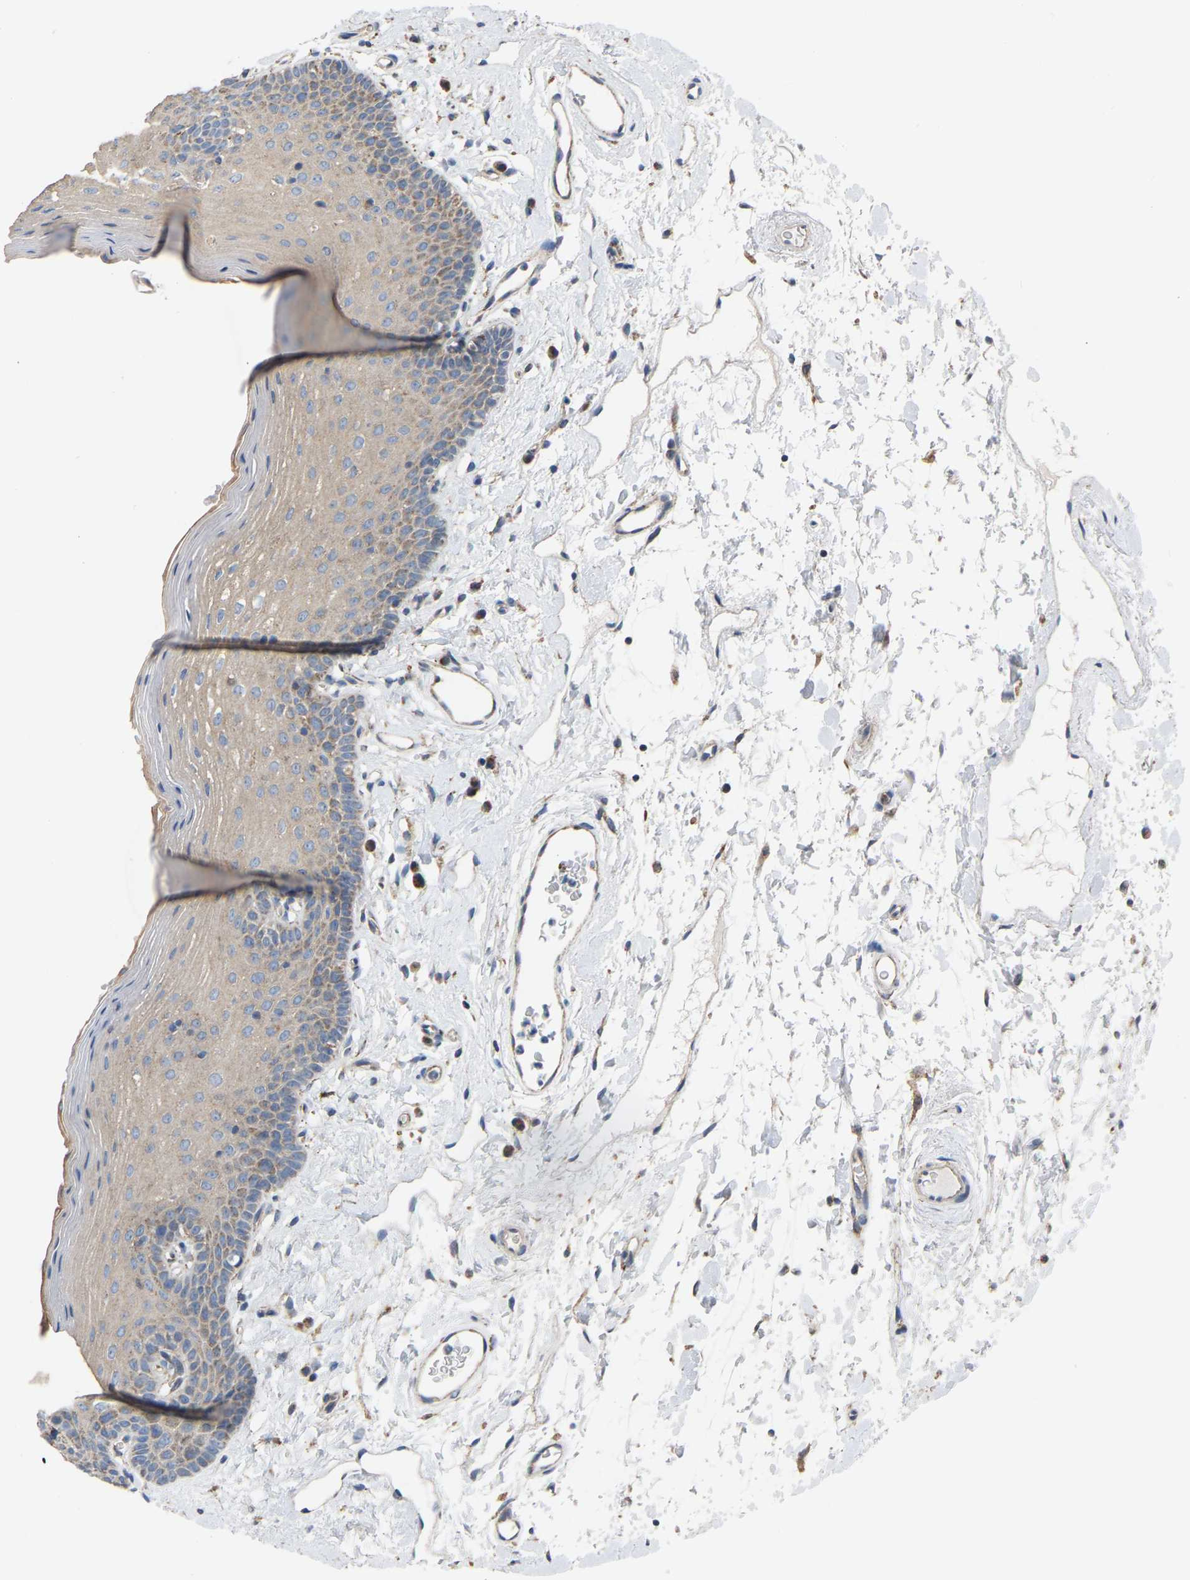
{"staining": {"intensity": "moderate", "quantity": ">75%", "location": "cytoplasmic/membranous"}, "tissue": "oral mucosa", "cell_type": "Squamous epithelial cells", "image_type": "normal", "snomed": [{"axis": "morphology", "description": "Normal tissue, NOS"}, {"axis": "topography", "description": "Oral tissue"}], "caption": "A brown stain highlights moderate cytoplasmic/membranous positivity of a protein in squamous epithelial cells of normal oral mucosa. Using DAB (3,3'-diaminobenzidine) (brown) and hematoxylin (blue) stains, captured at high magnification using brightfield microscopy.", "gene": "BCL10", "patient": {"sex": "male", "age": 66}}